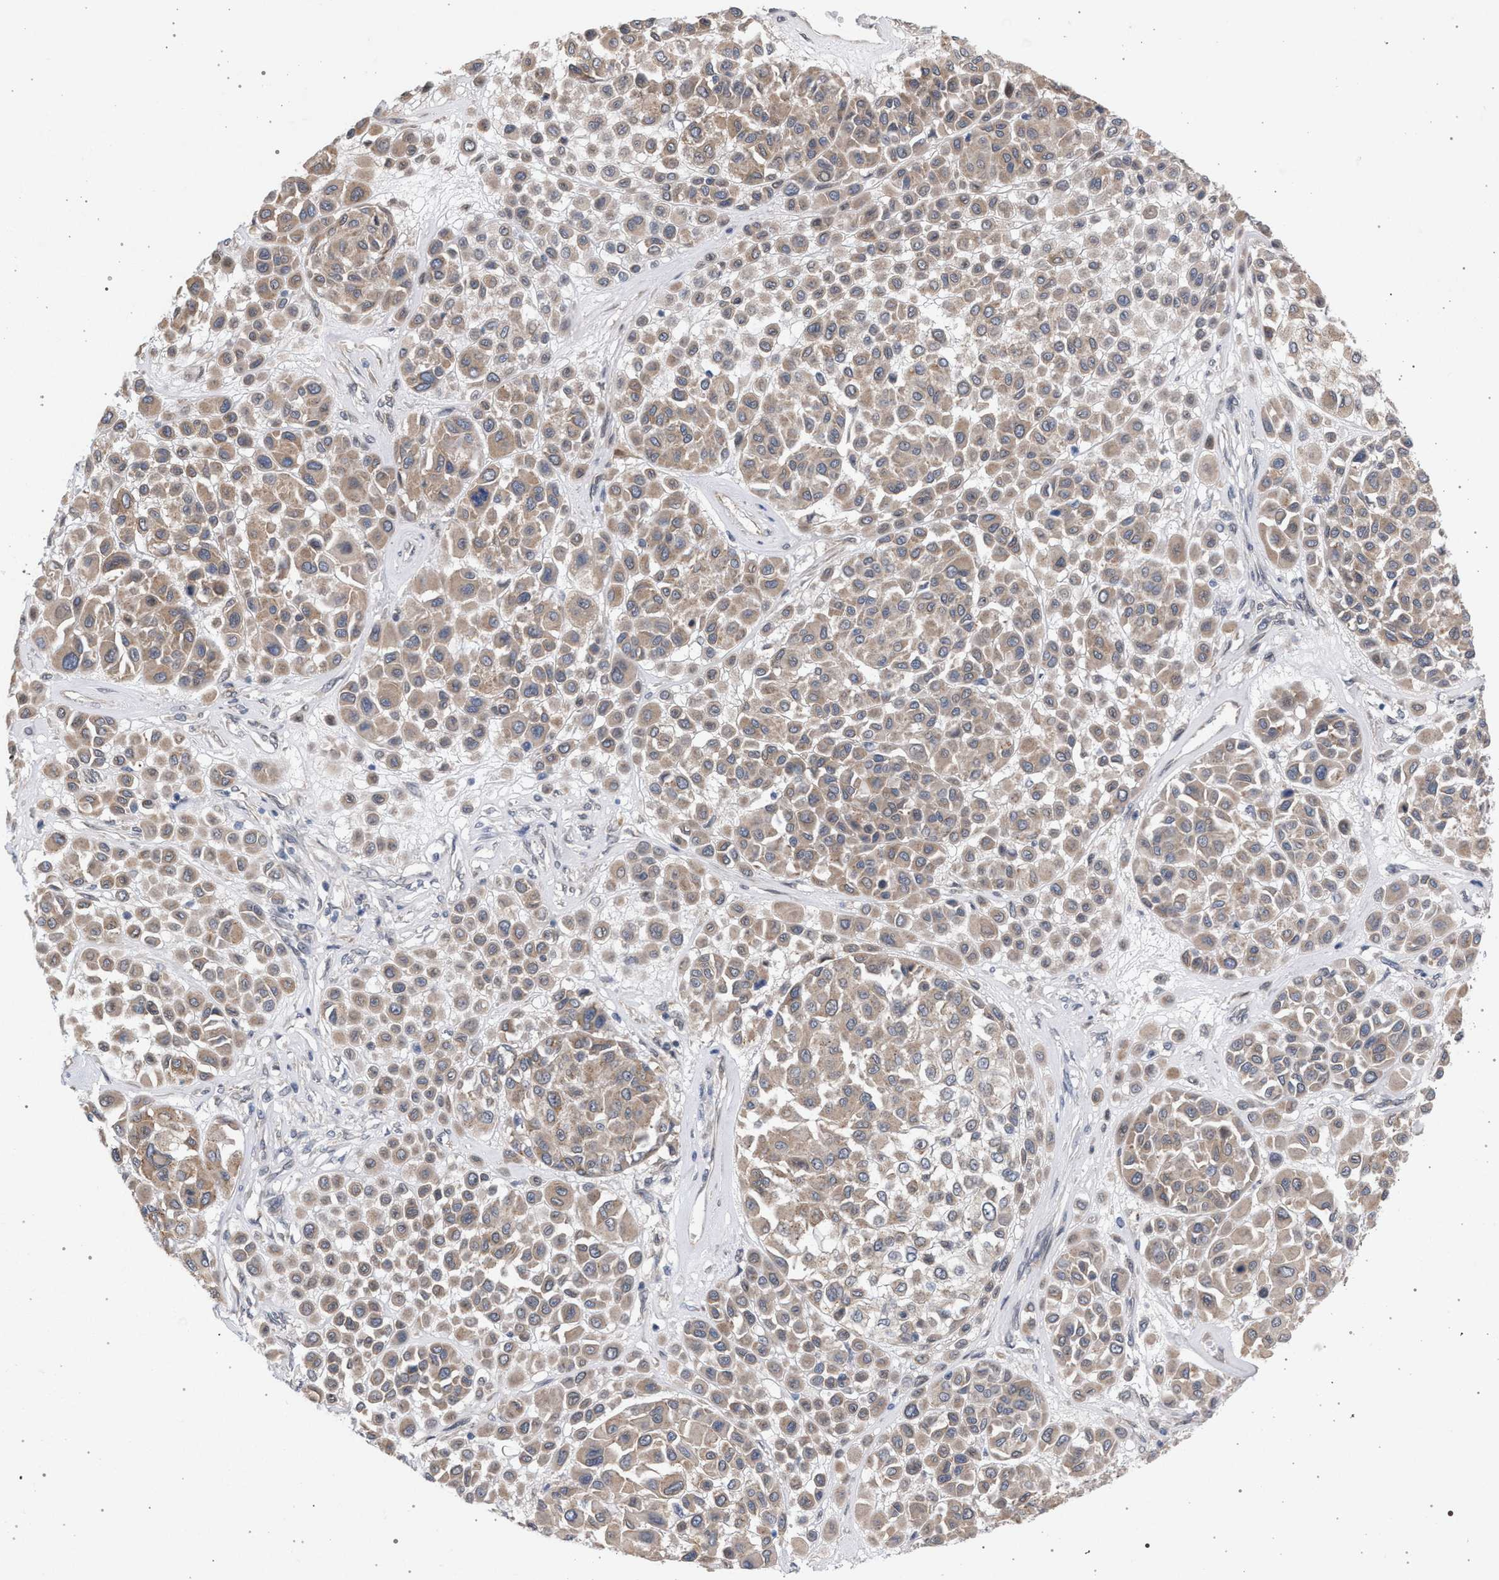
{"staining": {"intensity": "moderate", "quantity": ">75%", "location": "cytoplasmic/membranous"}, "tissue": "melanoma", "cell_type": "Tumor cells", "image_type": "cancer", "snomed": [{"axis": "morphology", "description": "Malignant melanoma, Metastatic site"}, {"axis": "topography", "description": "Soft tissue"}], "caption": "There is medium levels of moderate cytoplasmic/membranous staining in tumor cells of melanoma, as demonstrated by immunohistochemical staining (brown color).", "gene": "ARPC5L", "patient": {"sex": "male", "age": 41}}